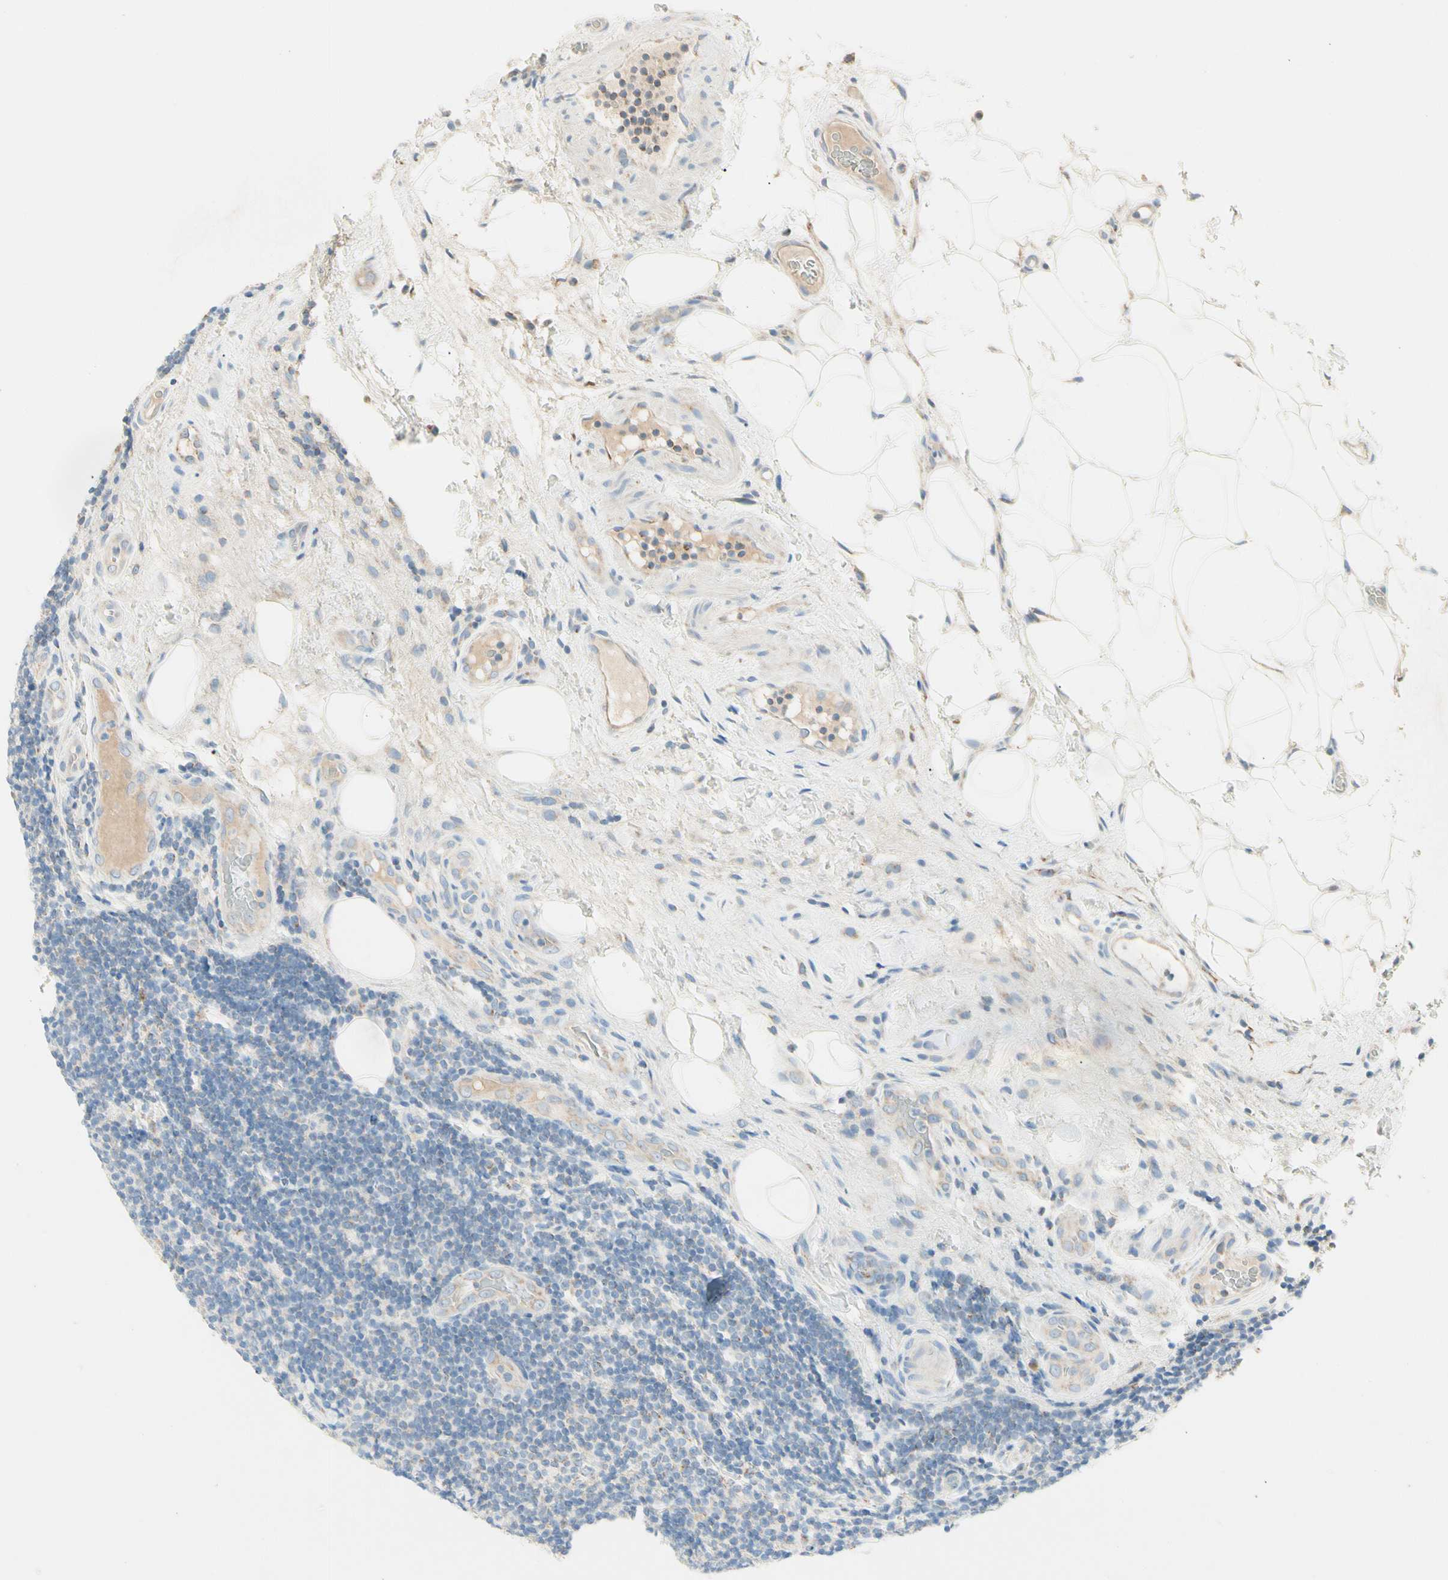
{"staining": {"intensity": "strong", "quantity": "<25%", "location": "cytoplasmic/membranous"}, "tissue": "lymphoma", "cell_type": "Tumor cells", "image_type": "cancer", "snomed": [{"axis": "morphology", "description": "Malignant lymphoma, non-Hodgkin's type, Low grade"}, {"axis": "topography", "description": "Lymph node"}], "caption": "Strong cytoplasmic/membranous protein staining is appreciated in approximately <25% of tumor cells in lymphoma. (DAB (3,3'-diaminobenzidine) = brown stain, brightfield microscopy at high magnification).", "gene": "ALDH18A1", "patient": {"sex": "male", "age": 83}}